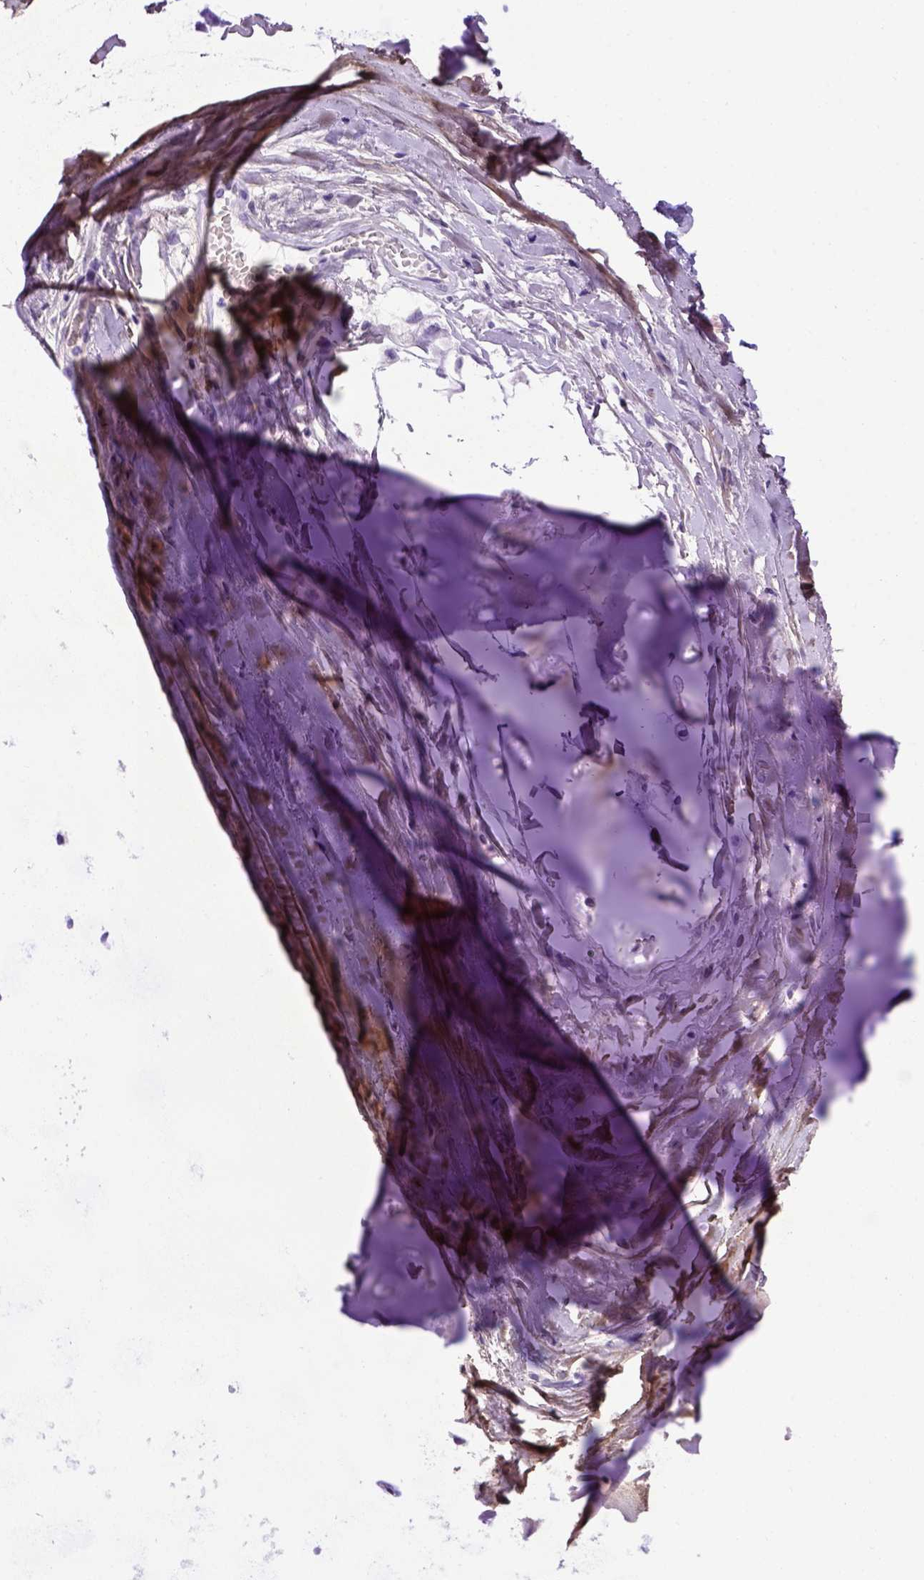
{"staining": {"intensity": "moderate", "quantity": "<25%", "location": "cytoplasmic/membranous"}, "tissue": "soft tissue", "cell_type": "Chondrocytes", "image_type": "normal", "snomed": [{"axis": "morphology", "description": "Normal tissue, NOS"}, {"axis": "topography", "description": "Cartilage tissue"}, {"axis": "topography", "description": "Nasopharynx"}, {"axis": "topography", "description": "Thyroid gland"}], "caption": "Soft tissue stained with immunohistochemistry reveals moderate cytoplasmic/membranous expression in approximately <25% of chondrocytes.", "gene": "ADAM12", "patient": {"sex": "male", "age": 63}}